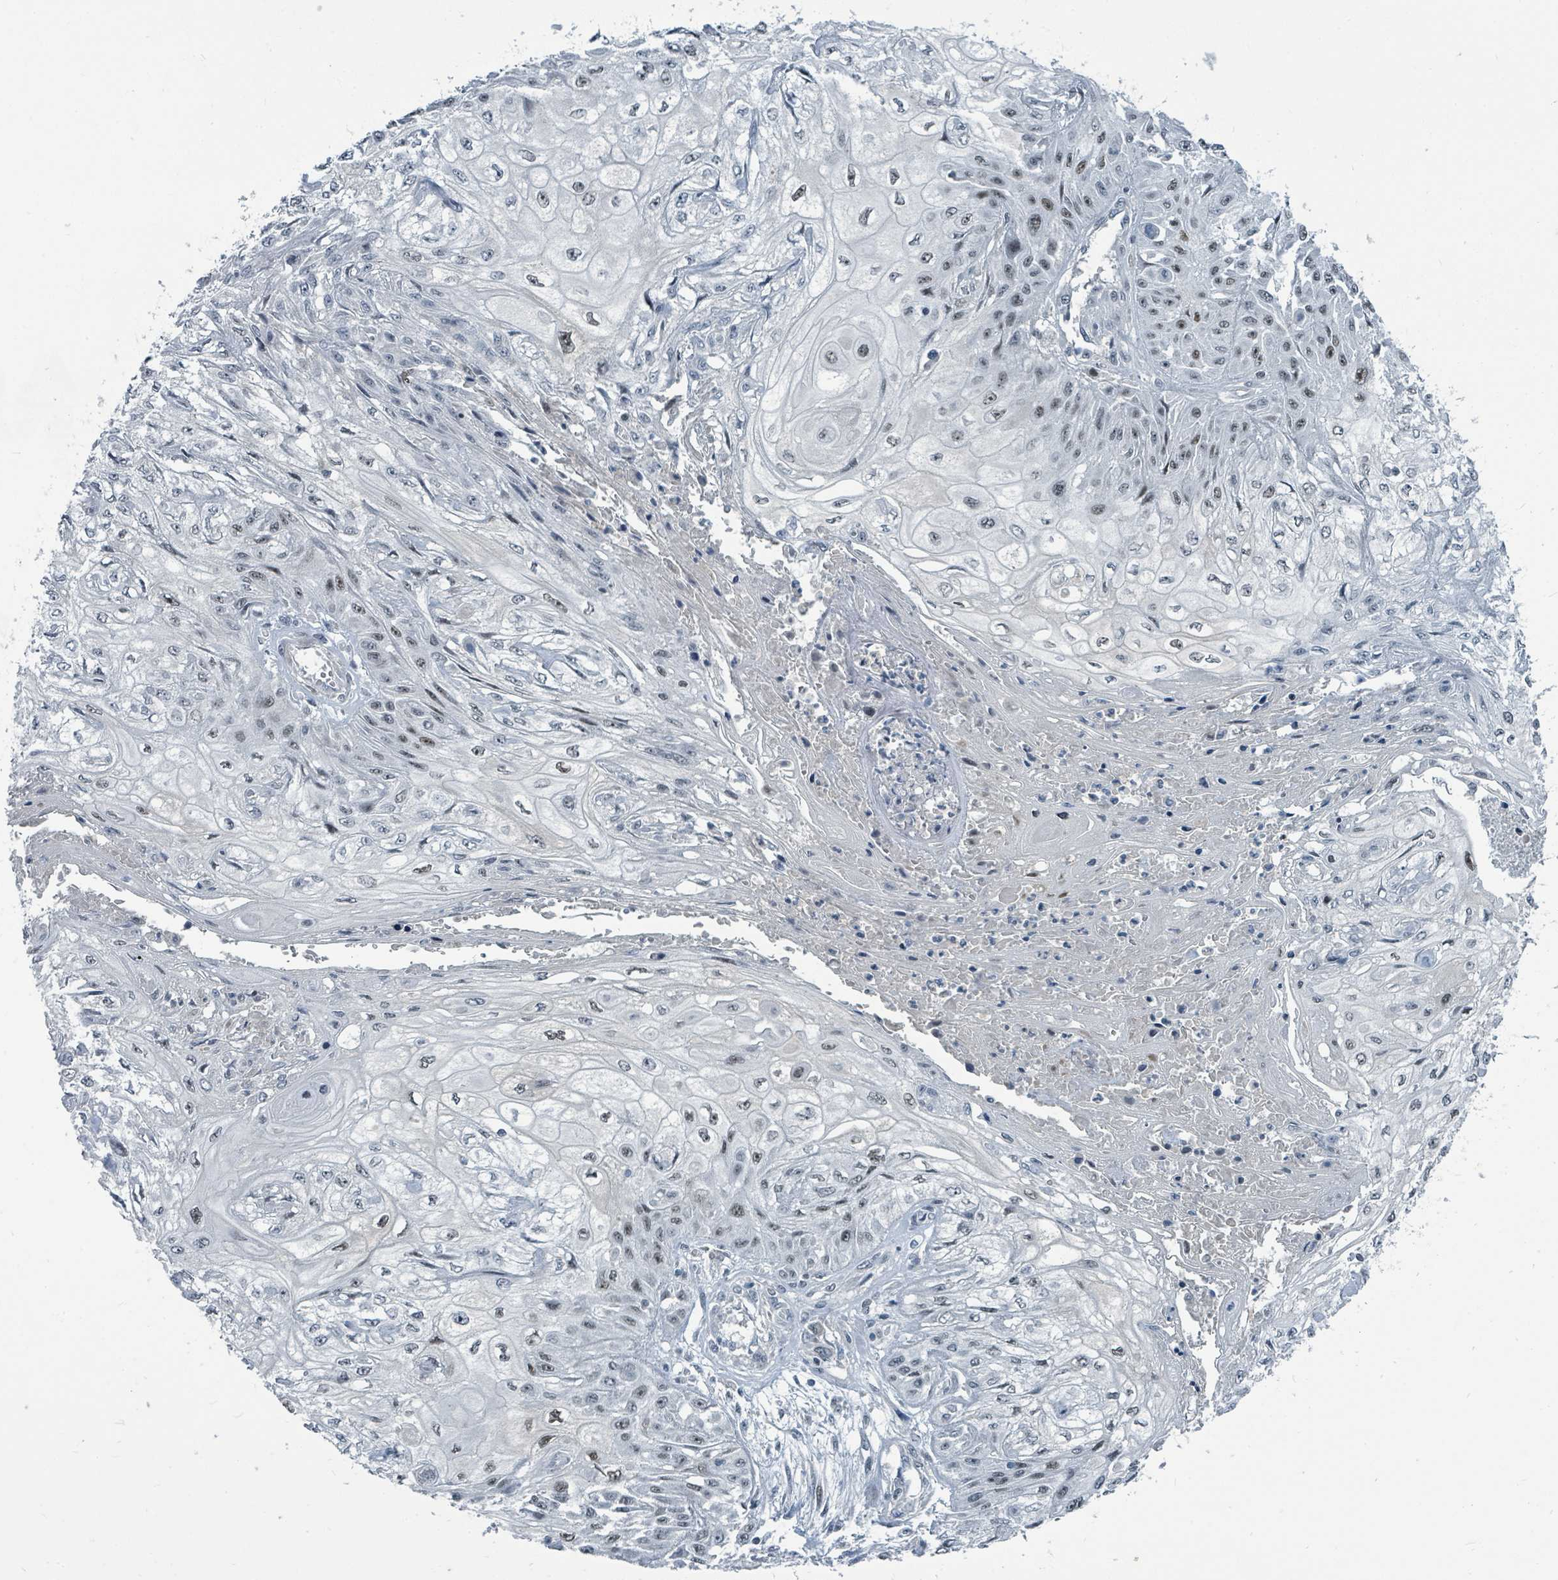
{"staining": {"intensity": "weak", "quantity": "25%-75%", "location": "nuclear"}, "tissue": "skin cancer", "cell_type": "Tumor cells", "image_type": "cancer", "snomed": [{"axis": "morphology", "description": "Squamous cell carcinoma, NOS"}, {"axis": "morphology", "description": "Squamous cell carcinoma, metastatic, NOS"}, {"axis": "topography", "description": "Skin"}, {"axis": "topography", "description": "Lymph node"}], "caption": "A histopathology image showing weak nuclear positivity in approximately 25%-75% of tumor cells in skin cancer (metastatic squamous cell carcinoma), as visualized by brown immunohistochemical staining.", "gene": "UCK1", "patient": {"sex": "male", "age": 75}}